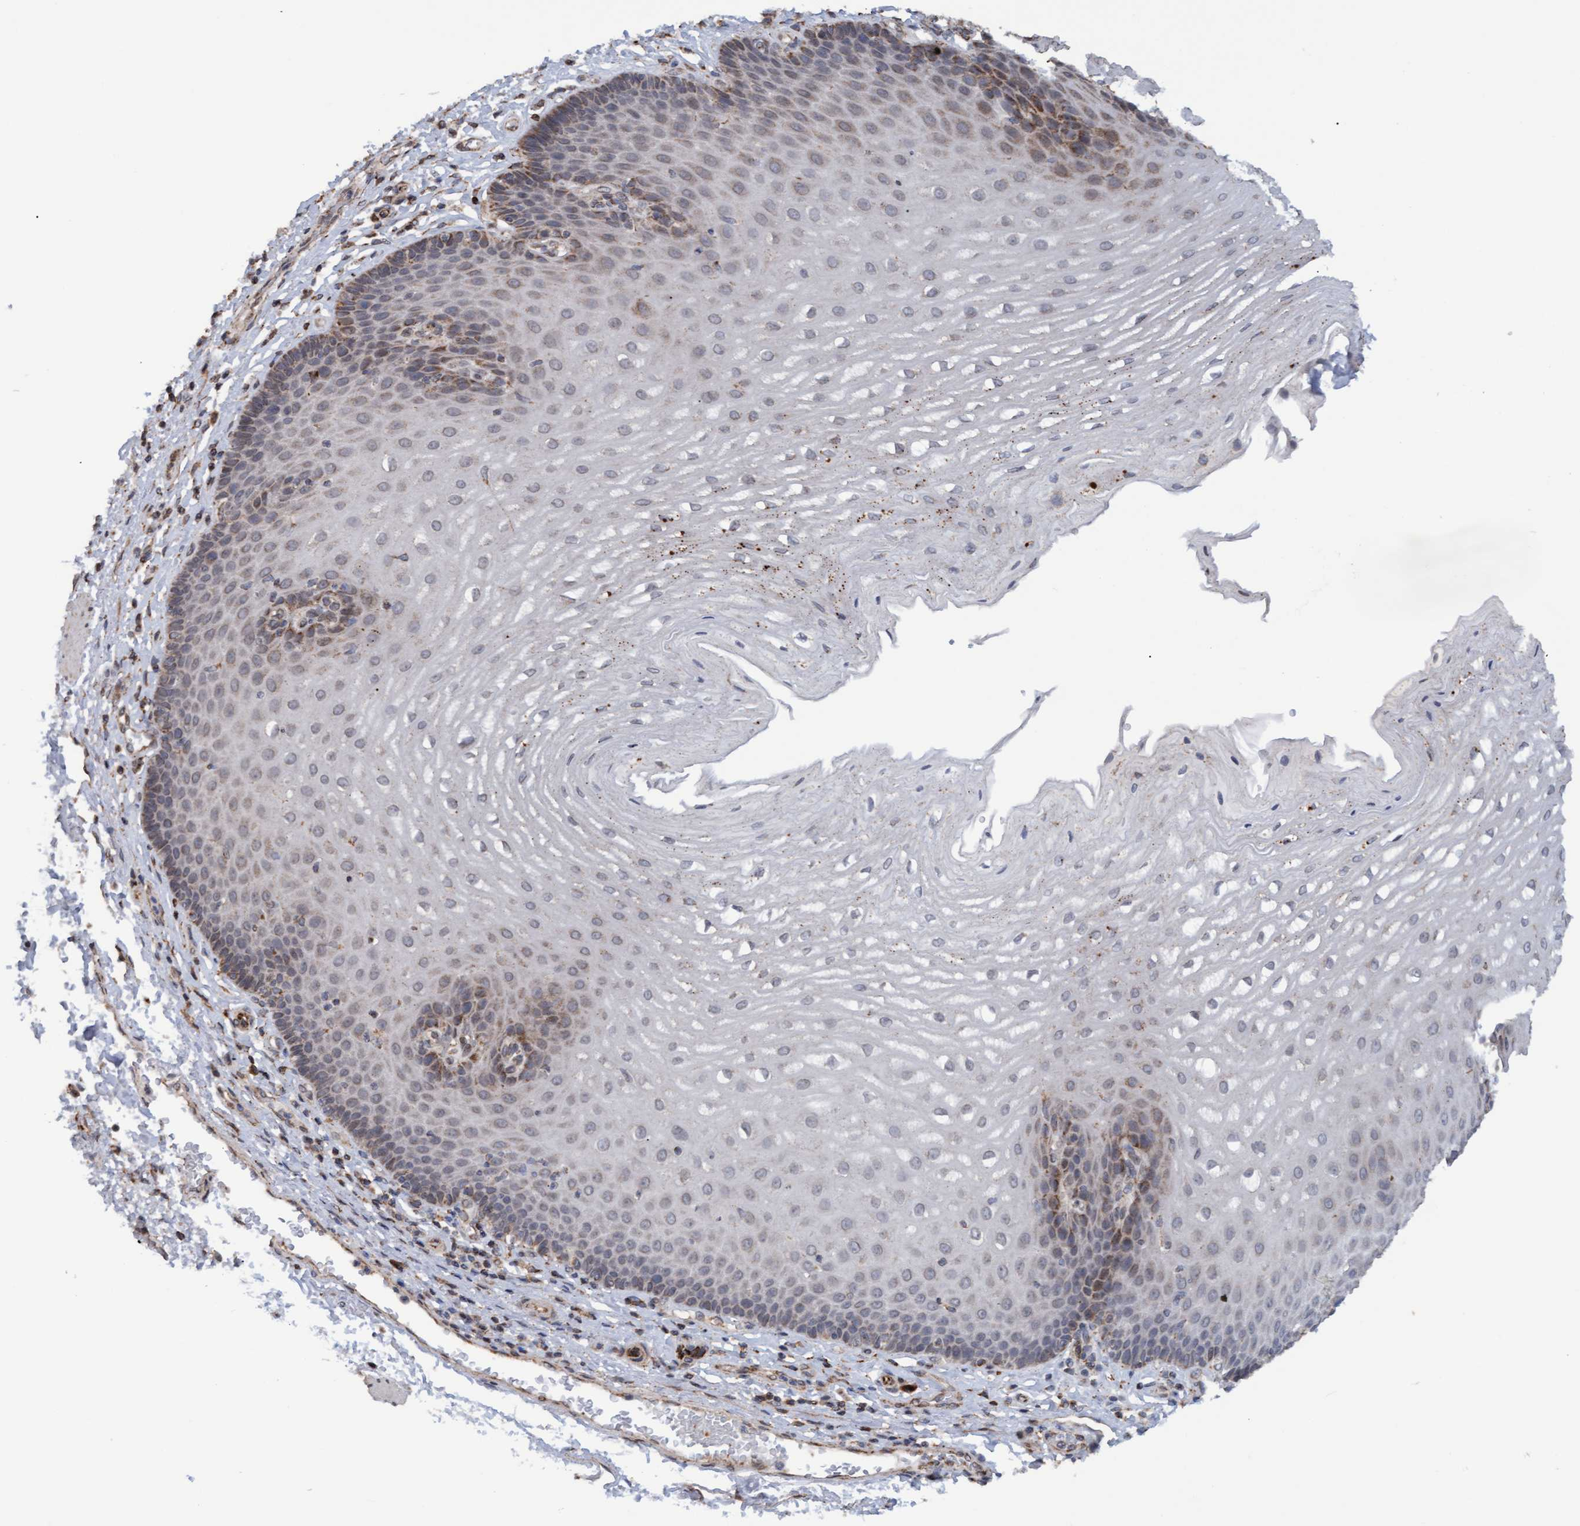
{"staining": {"intensity": "weak", "quantity": "<25%", "location": "cytoplasmic/membranous"}, "tissue": "esophagus", "cell_type": "Squamous epithelial cells", "image_type": "normal", "snomed": [{"axis": "morphology", "description": "Normal tissue, NOS"}, {"axis": "topography", "description": "Esophagus"}], "caption": "Protein analysis of benign esophagus demonstrates no significant staining in squamous epithelial cells. The staining was performed using DAB (3,3'-diaminobenzidine) to visualize the protein expression in brown, while the nuclei were stained in blue with hematoxylin (Magnification: 20x).", "gene": "MGLL", "patient": {"sex": "male", "age": 54}}